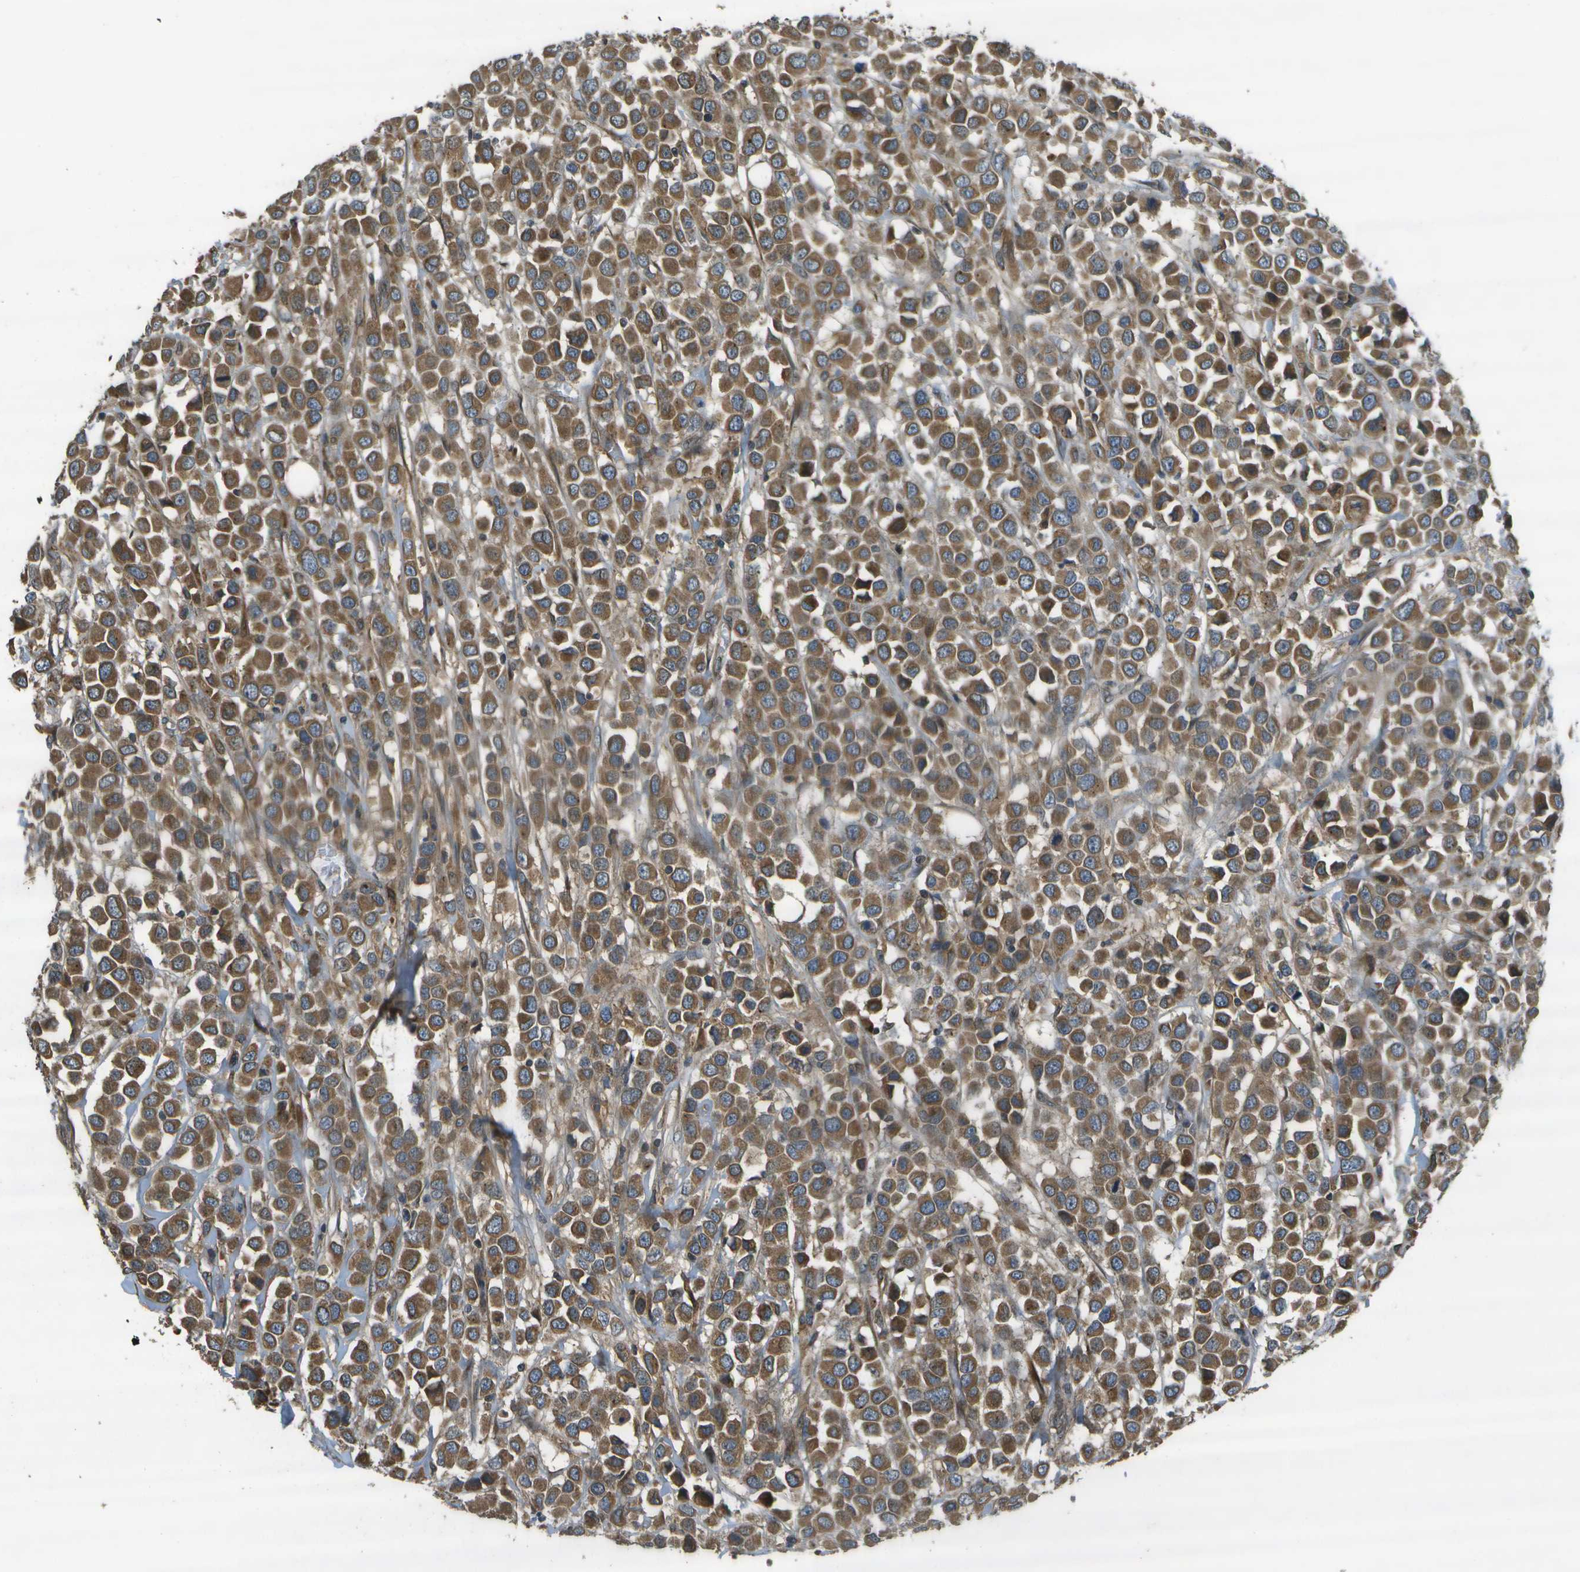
{"staining": {"intensity": "moderate", "quantity": ">75%", "location": "cytoplasmic/membranous"}, "tissue": "breast cancer", "cell_type": "Tumor cells", "image_type": "cancer", "snomed": [{"axis": "morphology", "description": "Duct carcinoma"}, {"axis": "topography", "description": "Breast"}], "caption": "Brown immunohistochemical staining in human breast cancer shows moderate cytoplasmic/membranous expression in about >75% of tumor cells.", "gene": "HFE", "patient": {"sex": "female", "age": 61}}